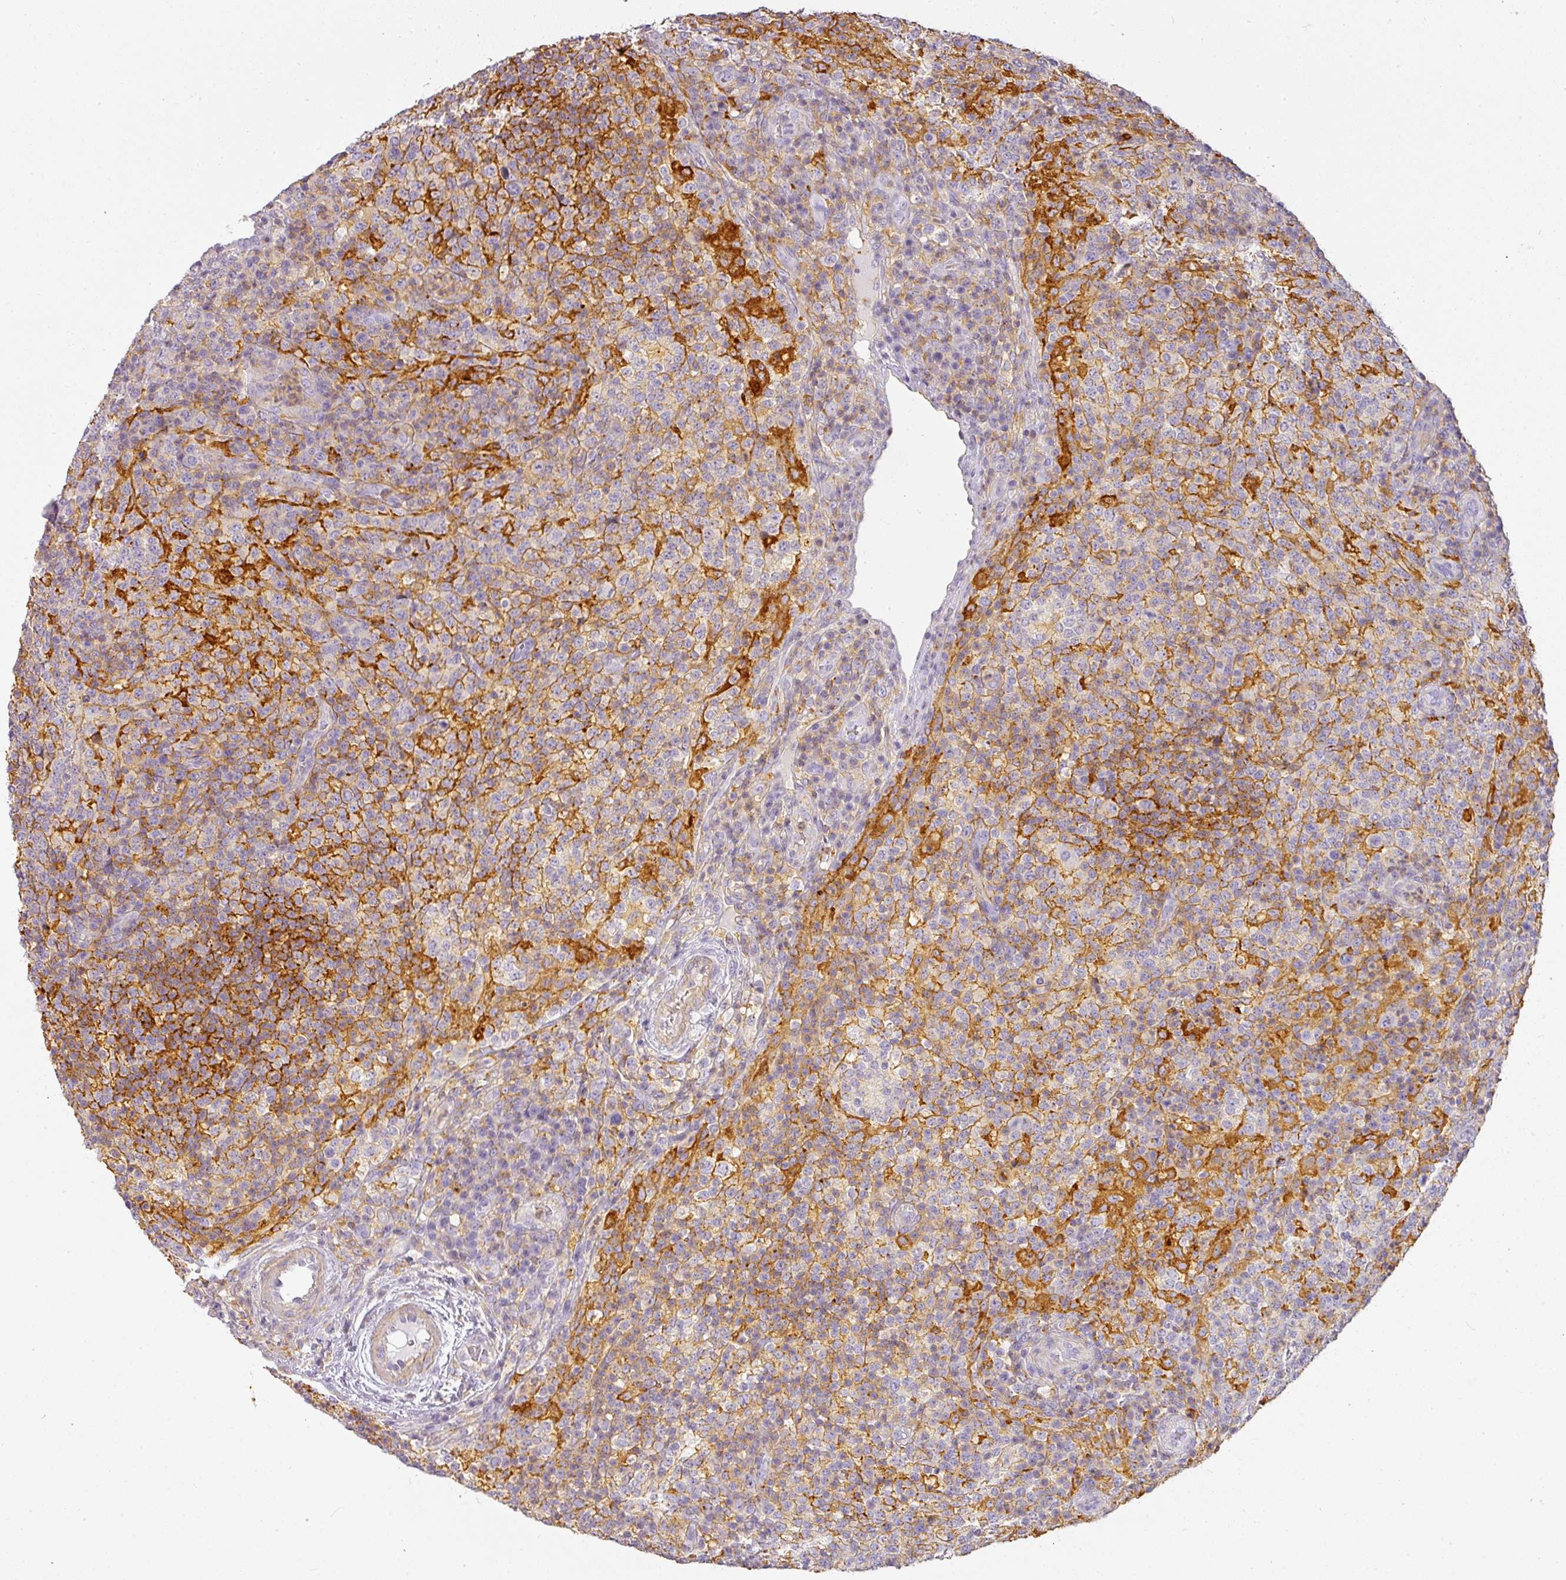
{"staining": {"intensity": "moderate", "quantity": "<25%", "location": "cytoplasmic/membranous"}, "tissue": "lymphoma", "cell_type": "Tumor cells", "image_type": "cancer", "snomed": [{"axis": "morphology", "description": "Malignant lymphoma, non-Hodgkin's type, High grade"}, {"axis": "topography", "description": "Lymph node"}], "caption": "Immunohistochemical staining of human high-grade malignant lymphoma, non-Hodgkin's type reveals low levels of moderate cytoplasmic/membranous staining in about <25% of tumor cells.", "gene": "TMEM42", "patient": {"sex": "male", "age": 54}}